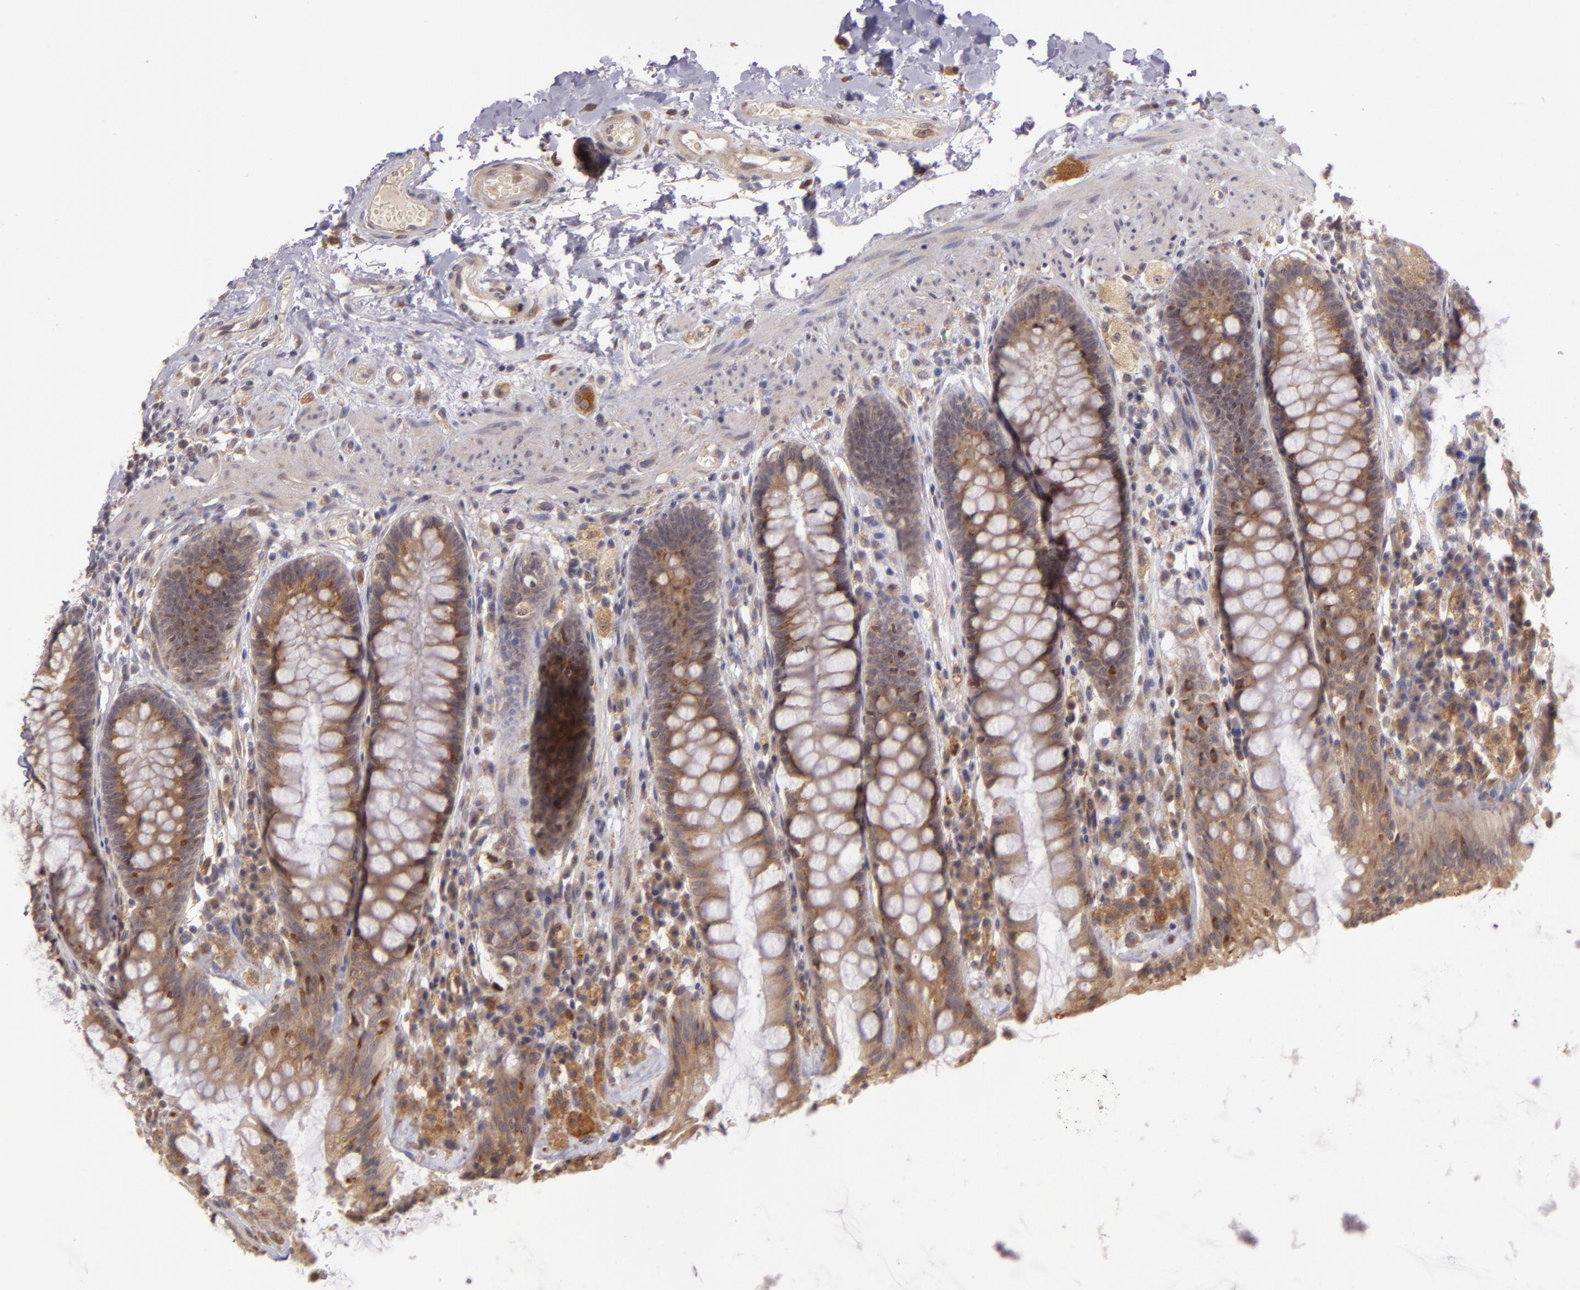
{"staining": {"intensity": "weak", "quantity": ">75%", "location": "cytoplasmic/membranous"}, "tissue": "rectum", "cell_type": "Glandular cells", "image_type": "normal", "snomed": [{"axis": "morphology", "description": "Normal tissue, NOS"}, {"axis": "topography", "description": "Rectum"}], "caption": "DAB immunohistochemical staining of unremarkable rectum exhibits weak cytoplasmic/membranous protein positivity in about >75% of glandular cells. (Stains: DAB (3,3'-diaminobenzidine) in brown, nuclei in blue, Microscopy: brightfield microscopy at high magnification).", "gene": "PPP1R3F", "patient": {"sex": "female", "age": 46}}